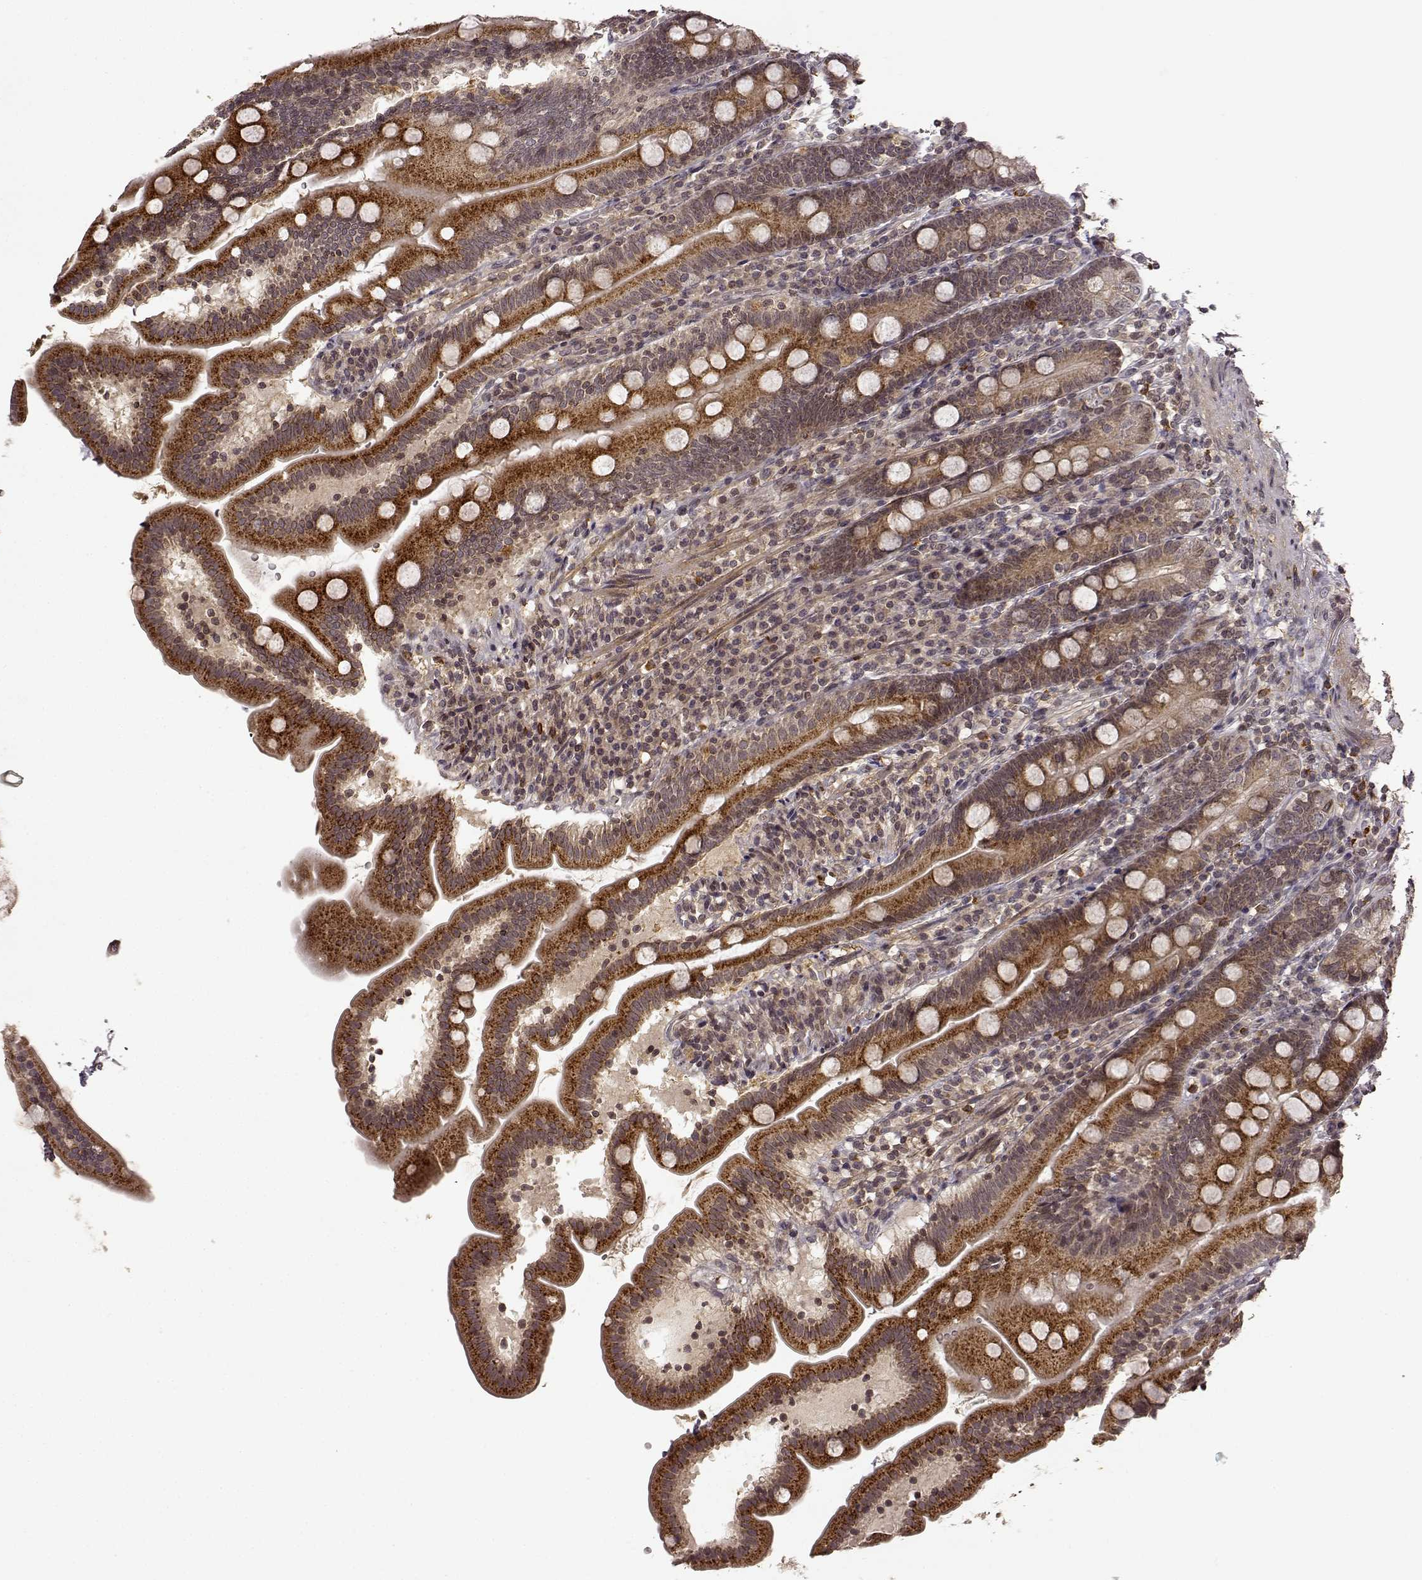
{"staining": {"intensity": "strong", "quantity": "25%-75%", "location": "cytoplasmic/membranous"}, "tissue": "duodenum", "cell_type": "Glandular cells", "image_type": "normal", "snomed": [{"axis": "morphology", "description": "Normal tissue, NOS"}, {"axis": "topography", "description": "Duodenum"}], "caption": "An IHC image of benign tissue is shown. Protein staining in brown labels strong cytoplasmic/membranous positivity in duodenum within glandular cells. The protein is stained brown, and the nuclei are stained in blue (DAB (3,3'-diaminobenzidine) IHC with brightfield microscopy, high magnification).", "gene": "TRMU", "patient": {"sex": "female", "age": 67}}